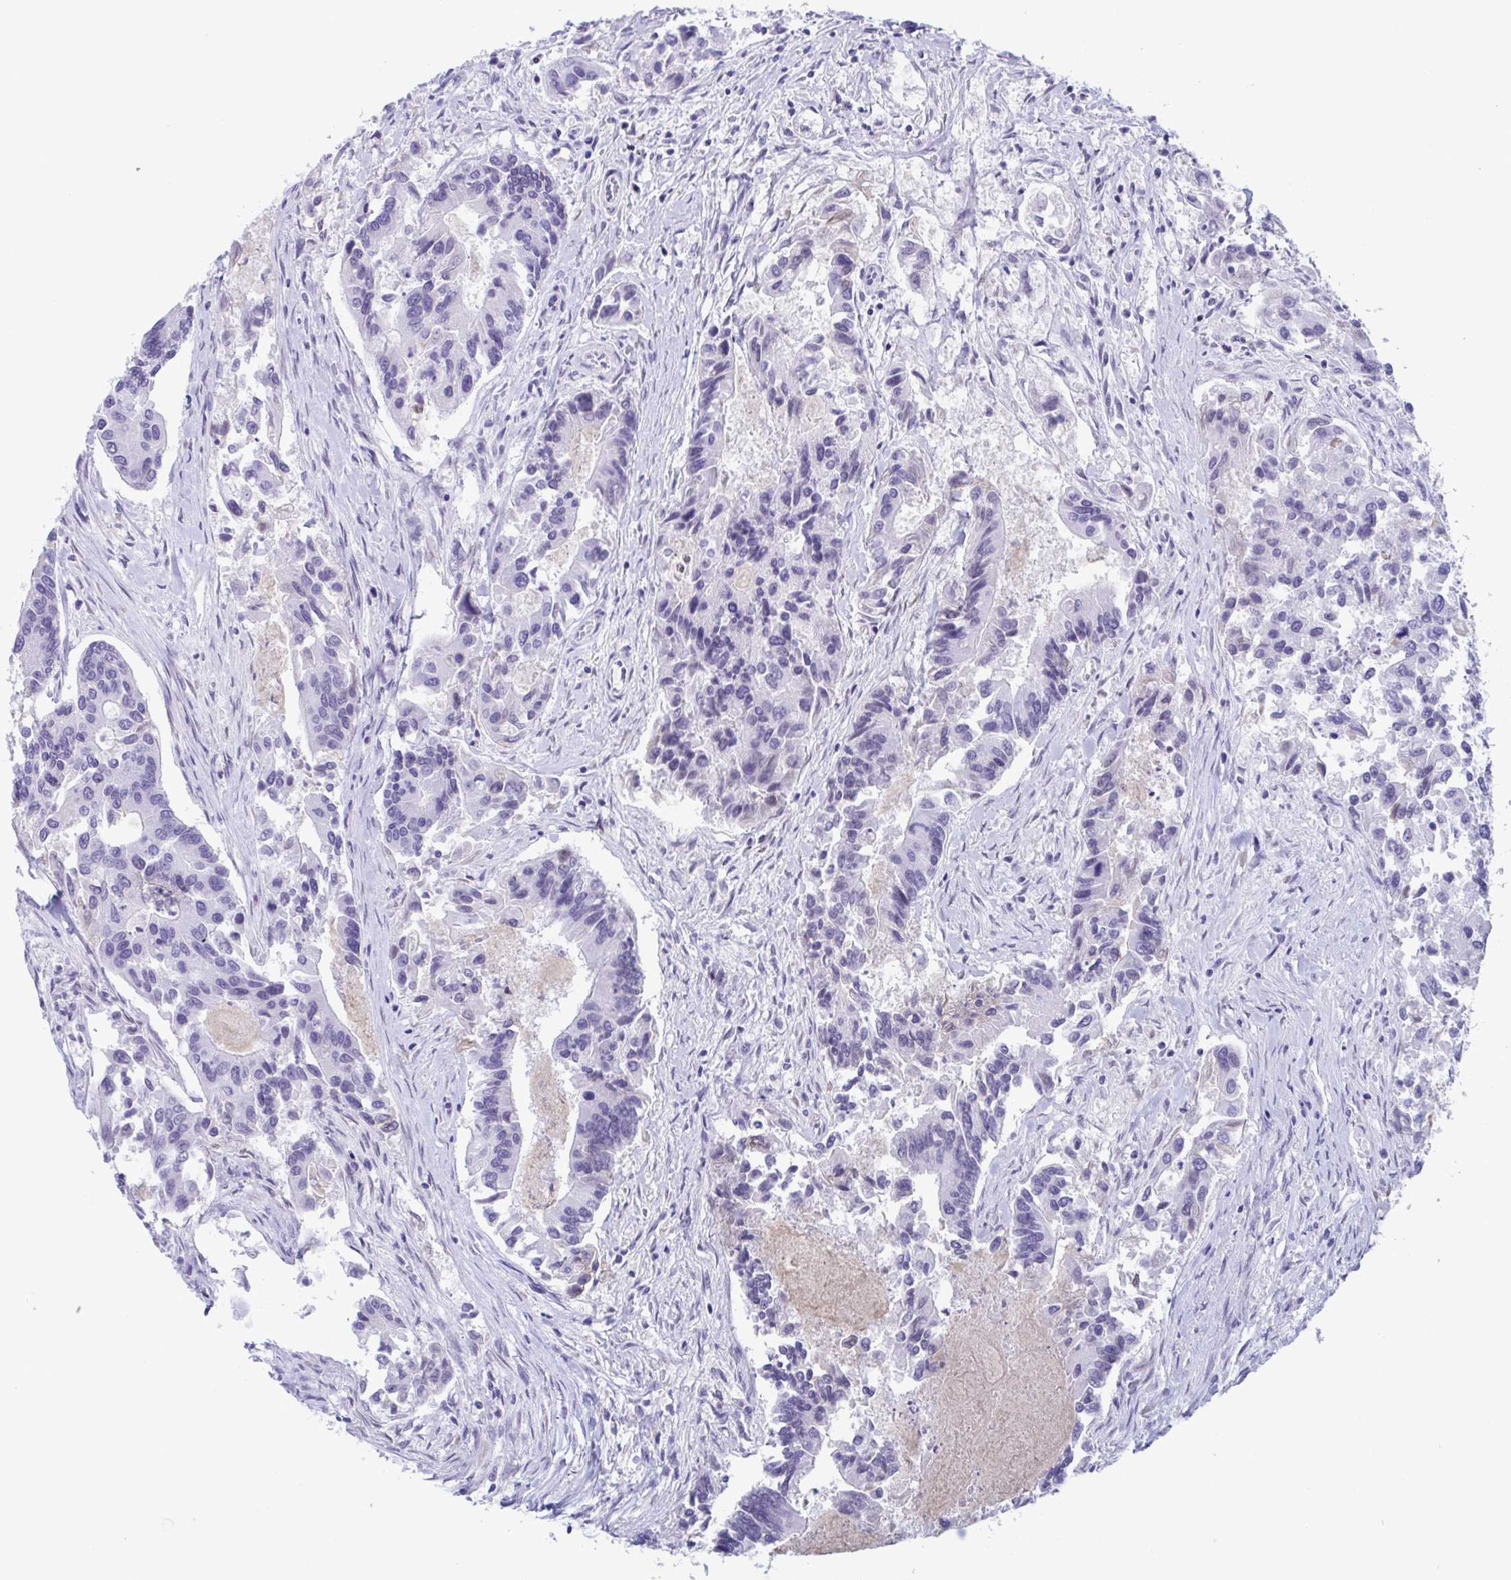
{"staining": {"intensity": "negative", "quantity": "none", "location": "none"}, "tissue": "colorectal cancer", "cell_type": "Tumor cells", "image_type": "cancer", "snomed": [{"axis": "morphology", "description": "Adenocarcinoma, NOS"}, {"axis": "topography", "description": "Colon"}], "caption": "Colorectal cancer was stained to show a protein in brown. There is no significant staining in tumor cells.", "gene": "CDX4", "patient": {"sex": "female", "age": 67}}